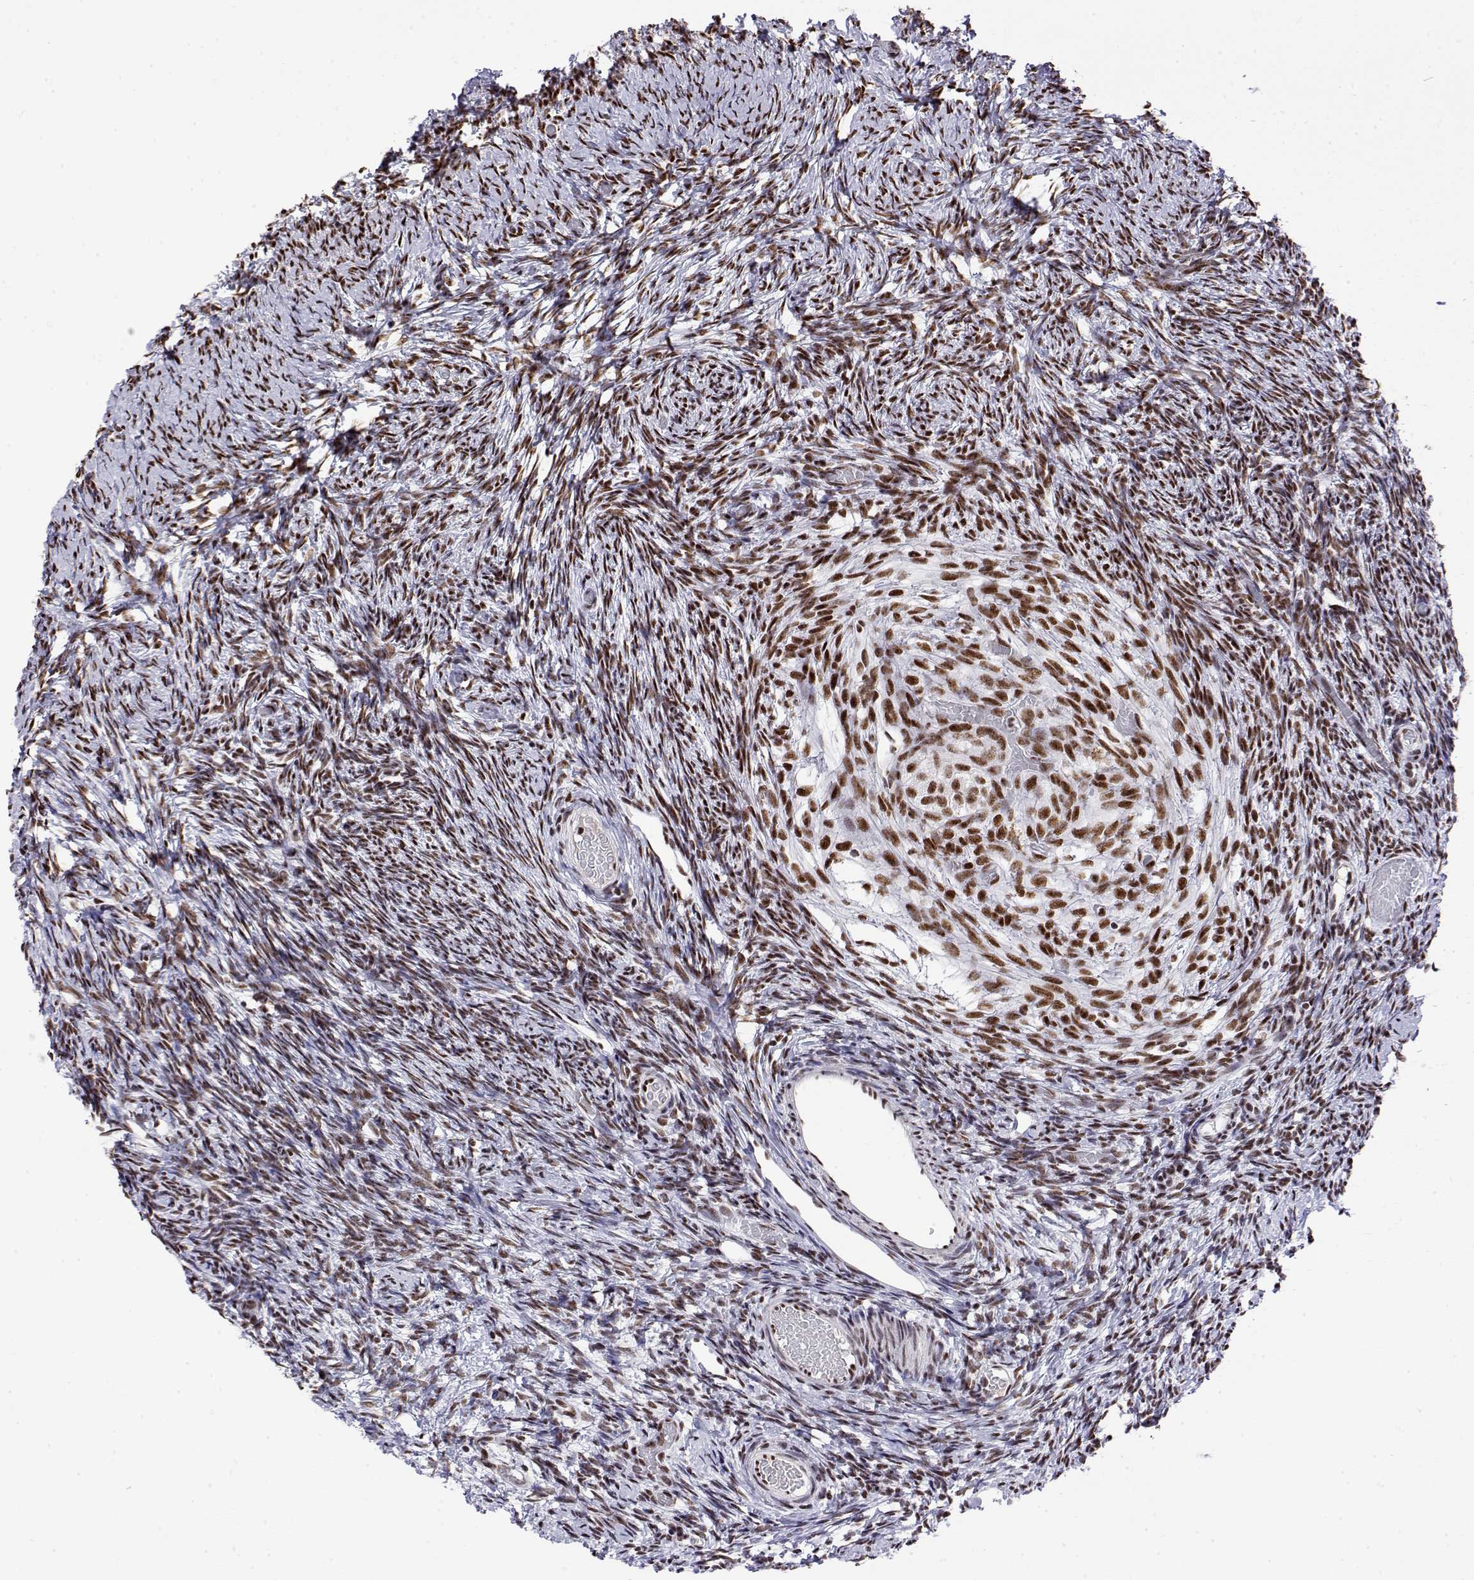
{"staining": {"intensity": "strong", "quantity": "25%-75%", "location": "nuclear"}, "tissue": "ovary", "cell_type": "Ovarian stroma cells", "image_type": "normal", "snomed": [{"axis": "morphology", "description": "Normal tissue, NOS"}, {"axis": "topography", "description": "Ovary"}], "caption": "Ovary stained with a brown dye shows strong nuclear positive staining in about 25%-75% of ovarian stroma cells.", "gene": "POLDIP3", "patient": {"sex": "female", "age": 39}}